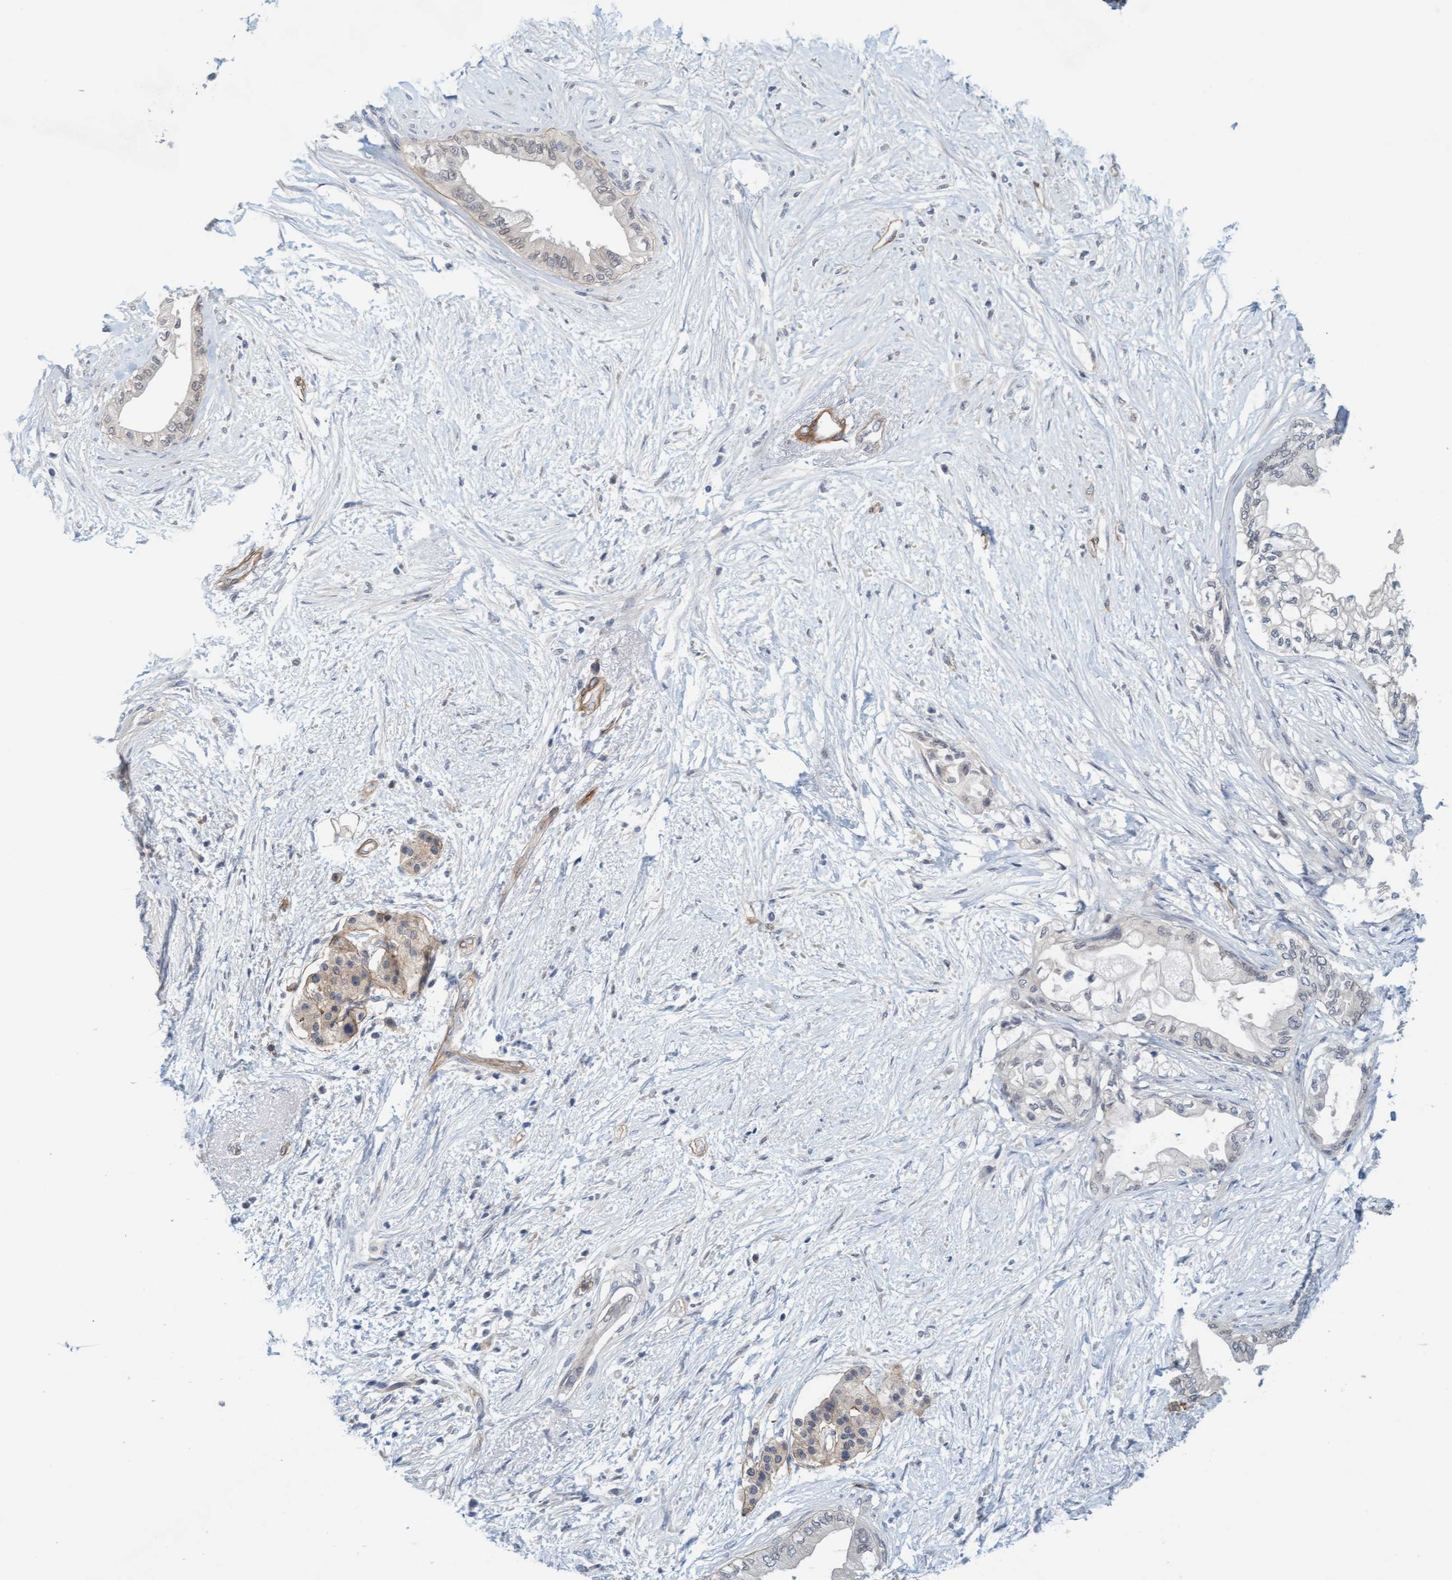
{"staining": {"intensity": "negative", "quantity": "none", "location": "none"}, "tissue": "pancreatic cancer", "cell_type": "Tumor cells", "image_type": "cancer", "snomed": [{"axis": "morphology", "description": "Normal tissue, NOS"}, {"axis": "morphology", "description": "Adenocarcinoma, NOS"}, {"axis": "topography", "description": "Pancreas"}, {"axis": "topography", "description": "Duodenum"}], "caption": "Adenocarcinoma (pancreatic) was stained to show a protein in brown. There is no significant staining in tumor cells.", "gene": "TSTD2", "patient": {"sex": "female", "age": 60}}